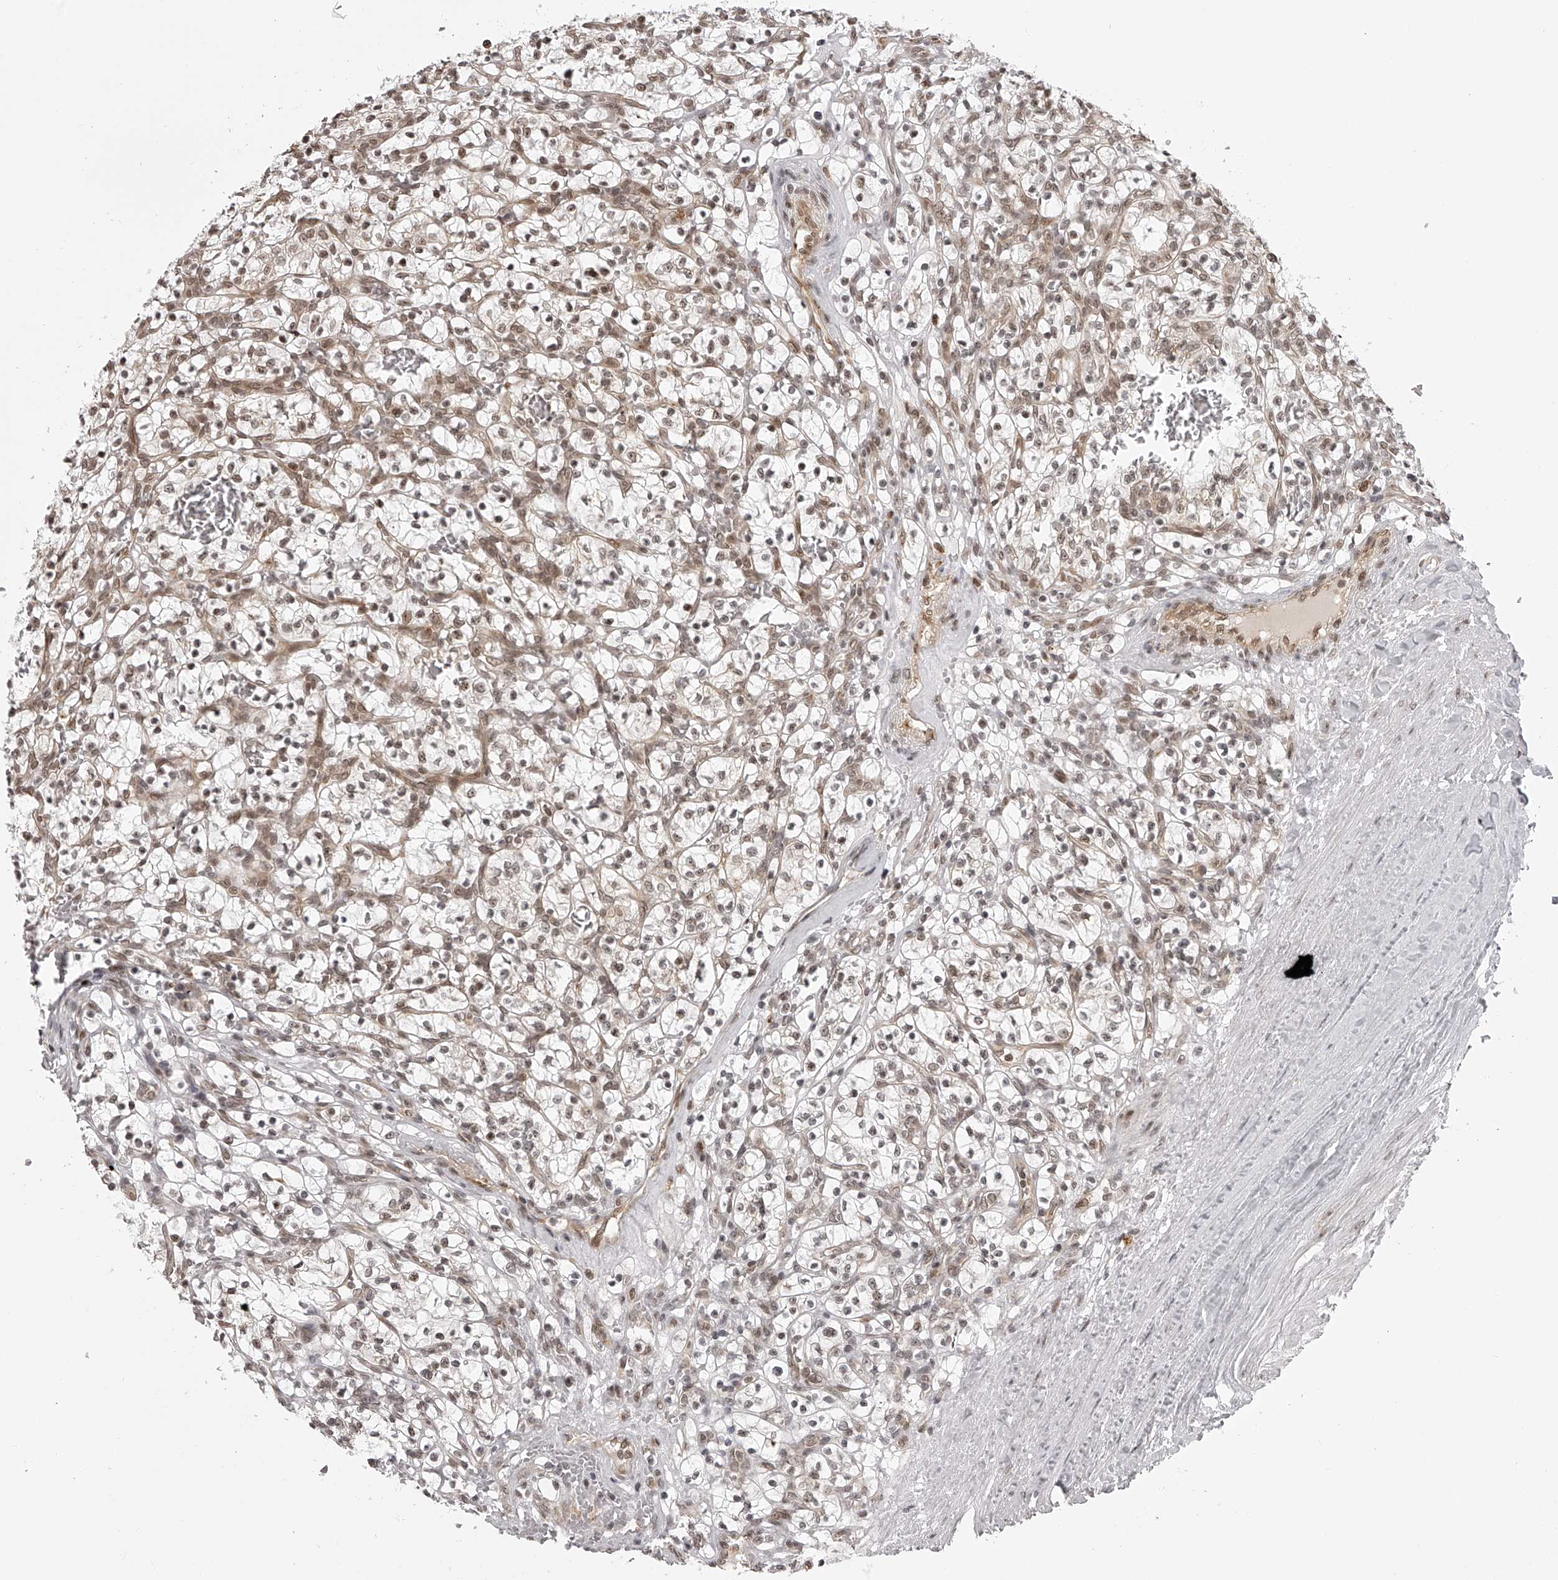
{"staining": {"intensity": "negative", "quantity": "none", "location": "none"}, "tissue": "renal cancer", "cell_type": "Tumor cells", "image_type": "cancer", "snomed": [{"axis": "morphology", "description": "Adenocarcinoma, NOS"}, {"axis": "topography", "description": "Kidney"}], "caption": "Immunohistochemistry micrograph of renal adenocarcinoma stained for a protein (brown), which shows no staining in tumor cells.", "gene": "ODF2L", "patient": {"sex": "female", "age": 57}}